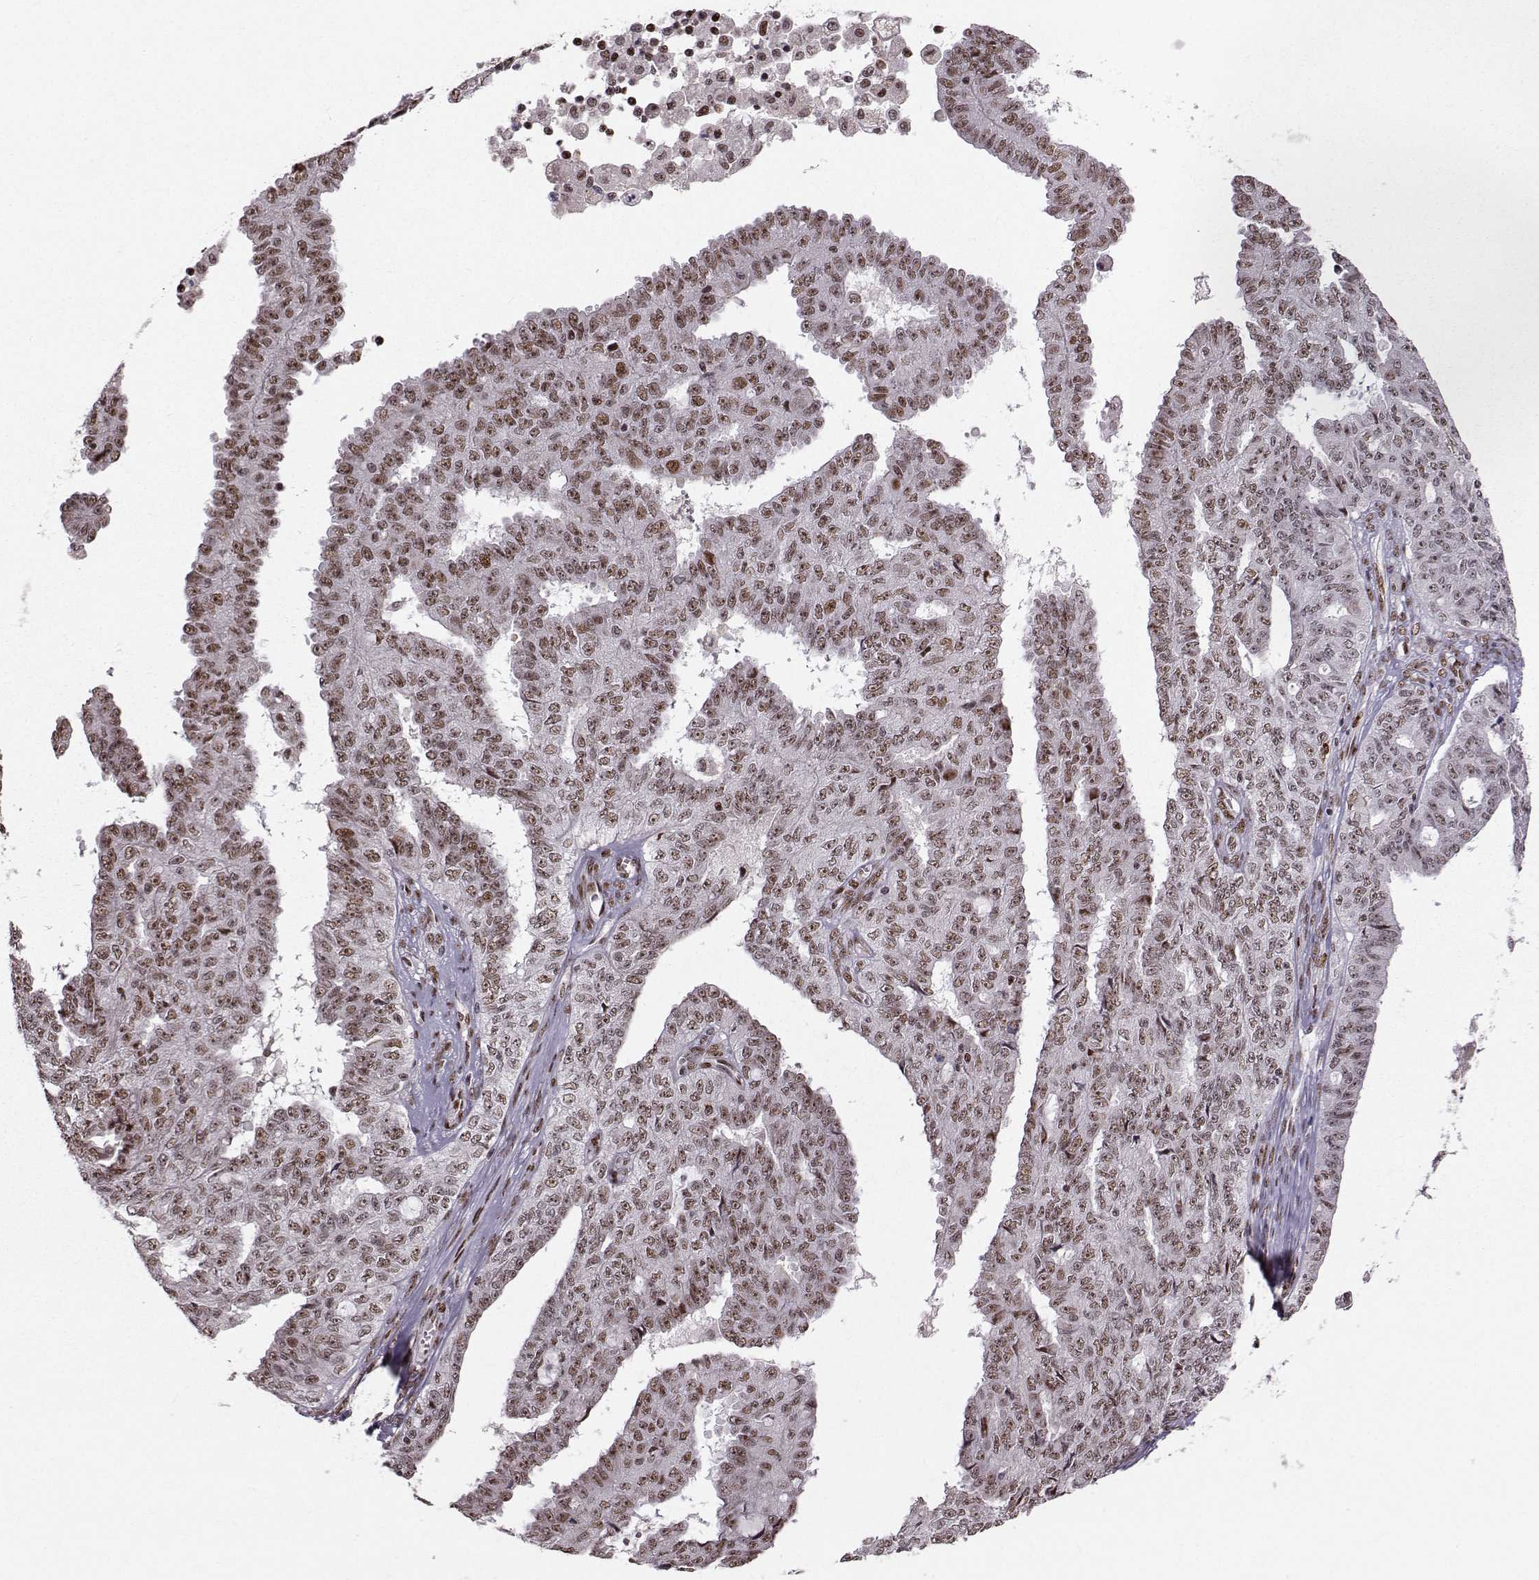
{"staining": {"intensity": "moderate", "quantity": "25%-75%", "location": "nuclear"}, "tissue": "ovarian cancer", "cell_type": "Tumor cells", "image_type": "cancer", "snomed": [{"axis": "morphology", "description": "Cystadenocarcinoma, serous, NOS"}, {"axis": "topography", "description": "Ovary"}], "caption": "Immunohistochemistry (IHC) image of ovarian cancer stained for a protein (brown), which reveals medium levels of moderate nuclear positivity in about 25%-75% of tumor cells.", "gene": "SNAPC2", "patient": {"sex": "female", "age": 71}}